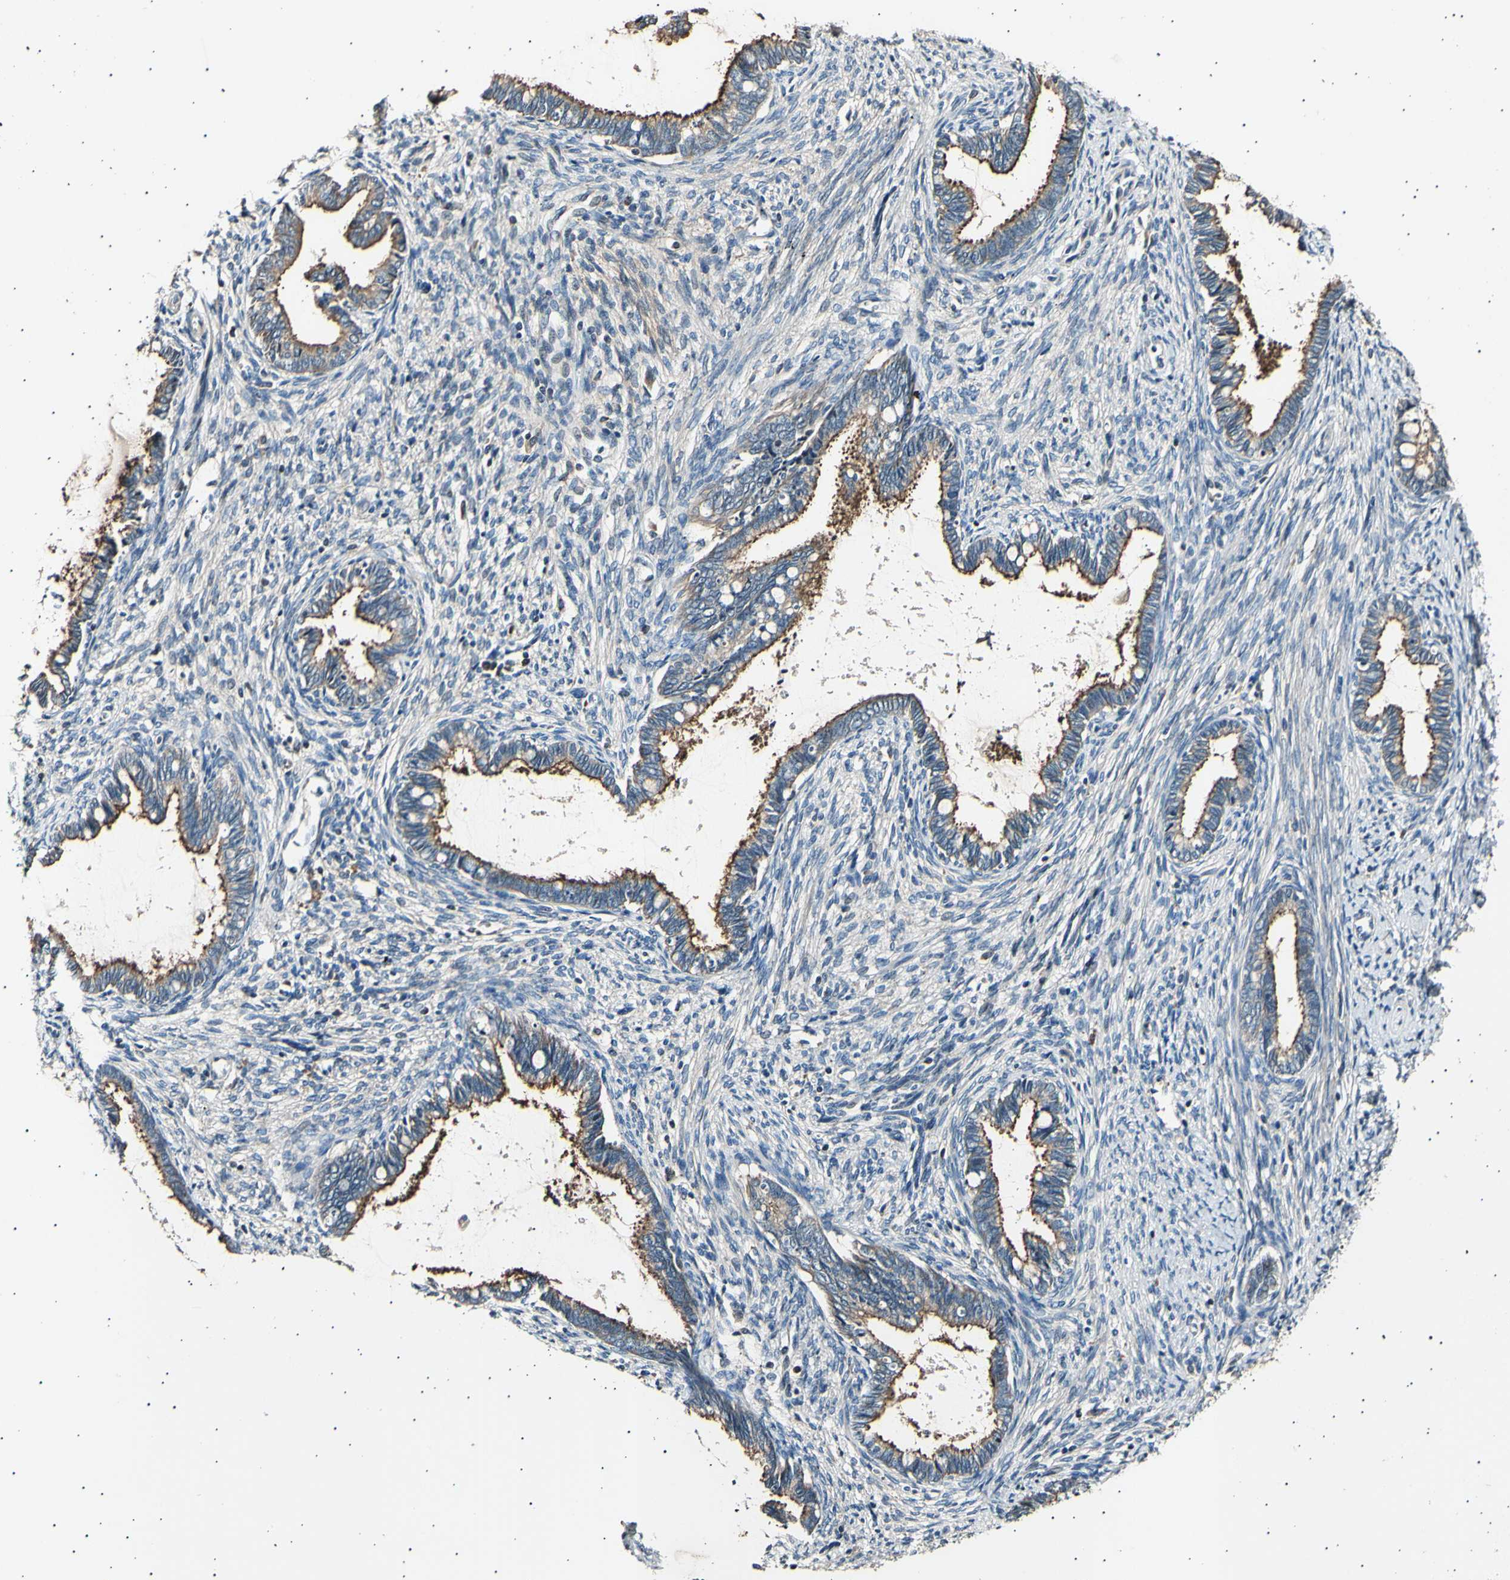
{"staining": {"intensity": "strong", "quantity": ">75%", "location": "cytoplasmic/membranous"}, "tissue": "cervical cancer", "cell_type": "Tumor cells", "image_type": "cancer", "snomed": [{"axis": "morphology", "description": "Adenocarcinoma, NOS"}, {"axis": "topography", "description": "Cervix"}], "caption": "Immunohistochemistry (IHC) photomicrograph of adenocarcinoma (cervical) stained for a protein (brown), which exhibits high levels of strong cytoplasmic/membranous staining in about >75% of tumor cells.", "gene": "ITGA6", "patient": {"sex": "female", "age": 44}}